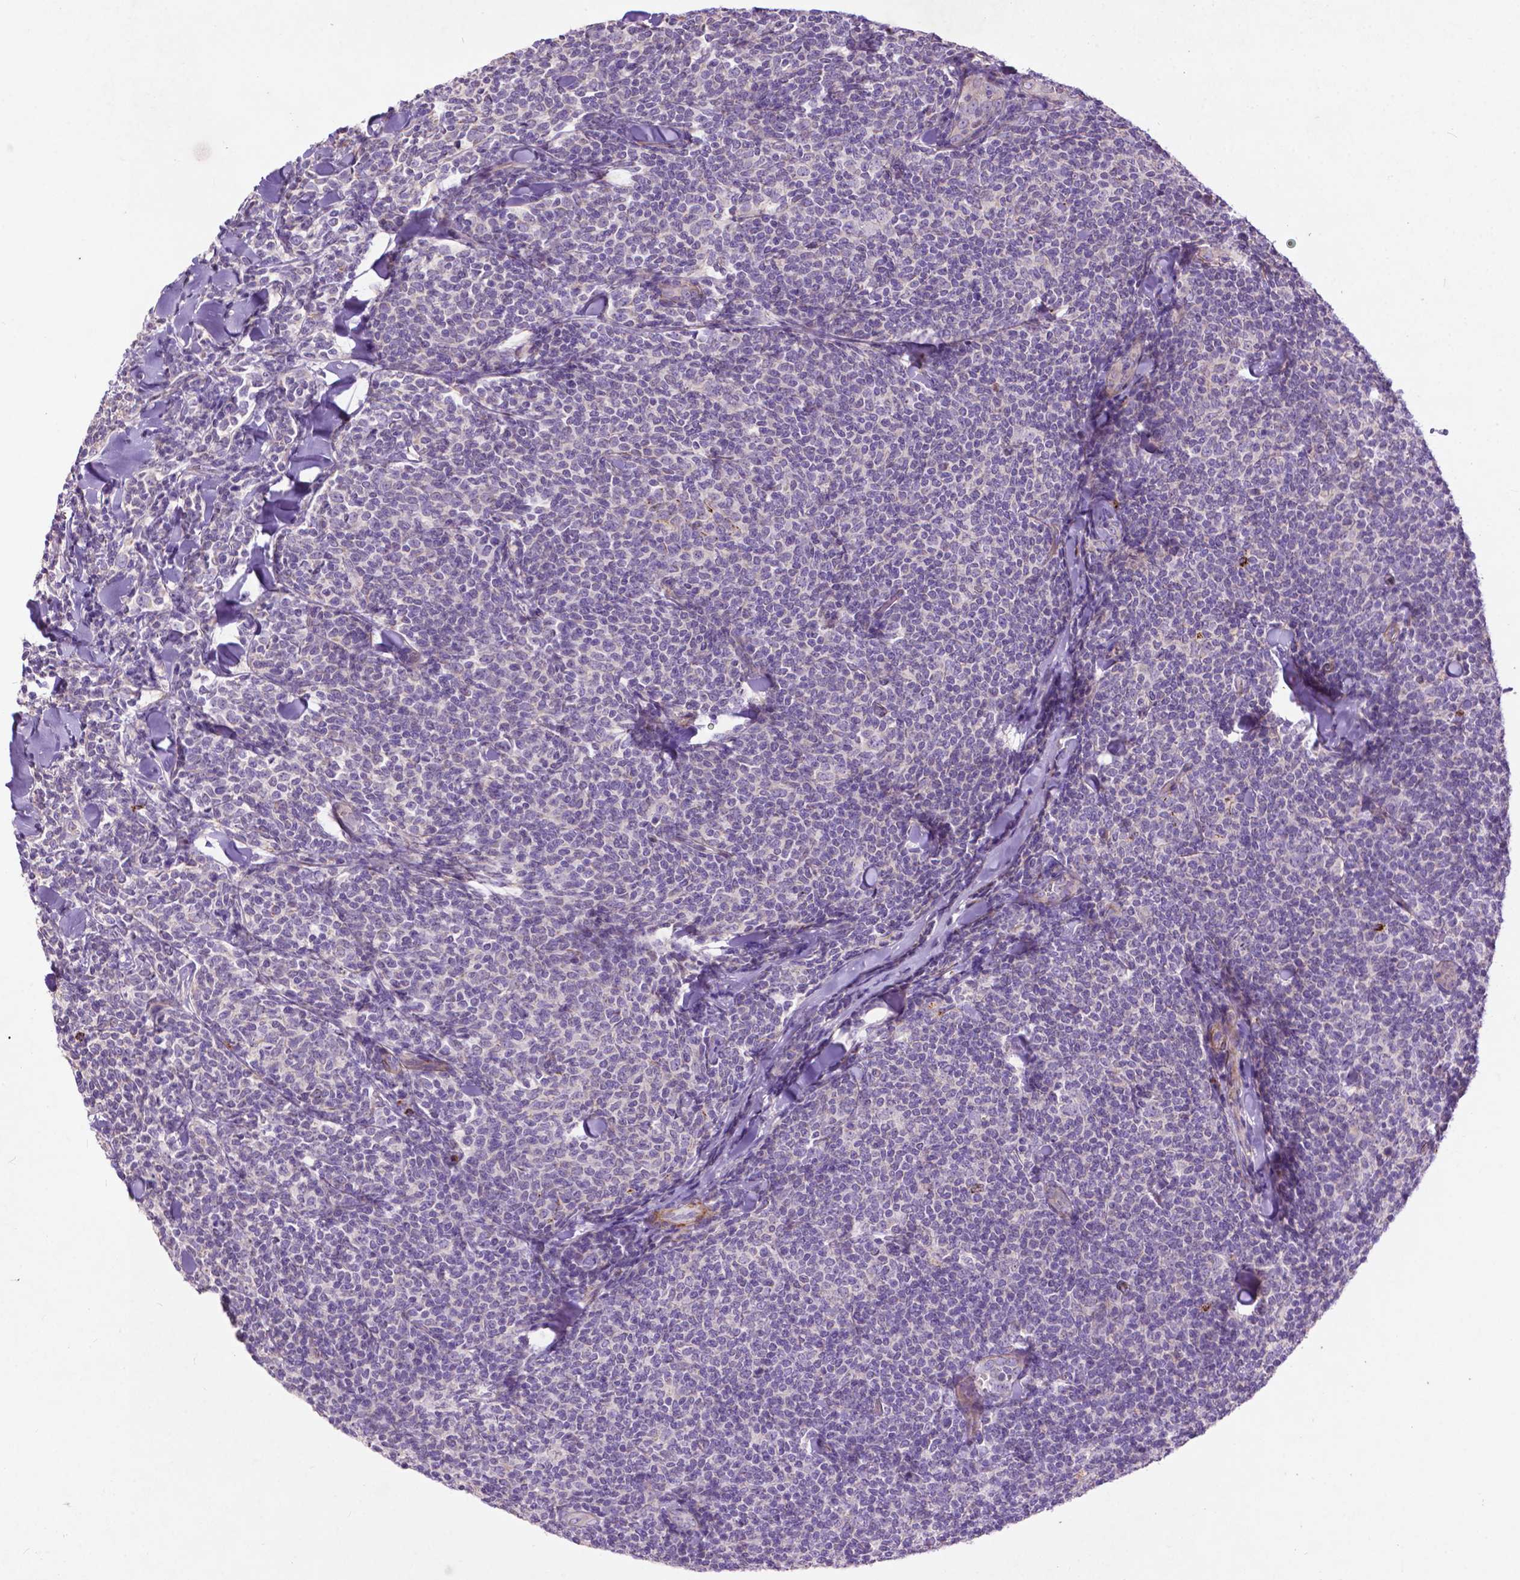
{"staining": {"intensity": "negative", "quantity": "none", "location": "none"}, "tissue": "lymphoma", "cell_type": "Tumor cells", "image_type": "cancer", "snomed": [{"axis": "morphology", "description": "Malignant lymphoma, non-Hodgkin's type, Low grade"}, {"axis": "topography", "description": "Lymph node"}], "caption": "High magnification brightfield microscopy of lymphoma stained with DAB (brown) and counterstained with hematoxylin (blue): tumor cells show no significant positivity.", "gene": "THEGL", "patient": {"sex": "female", "age": 56}}